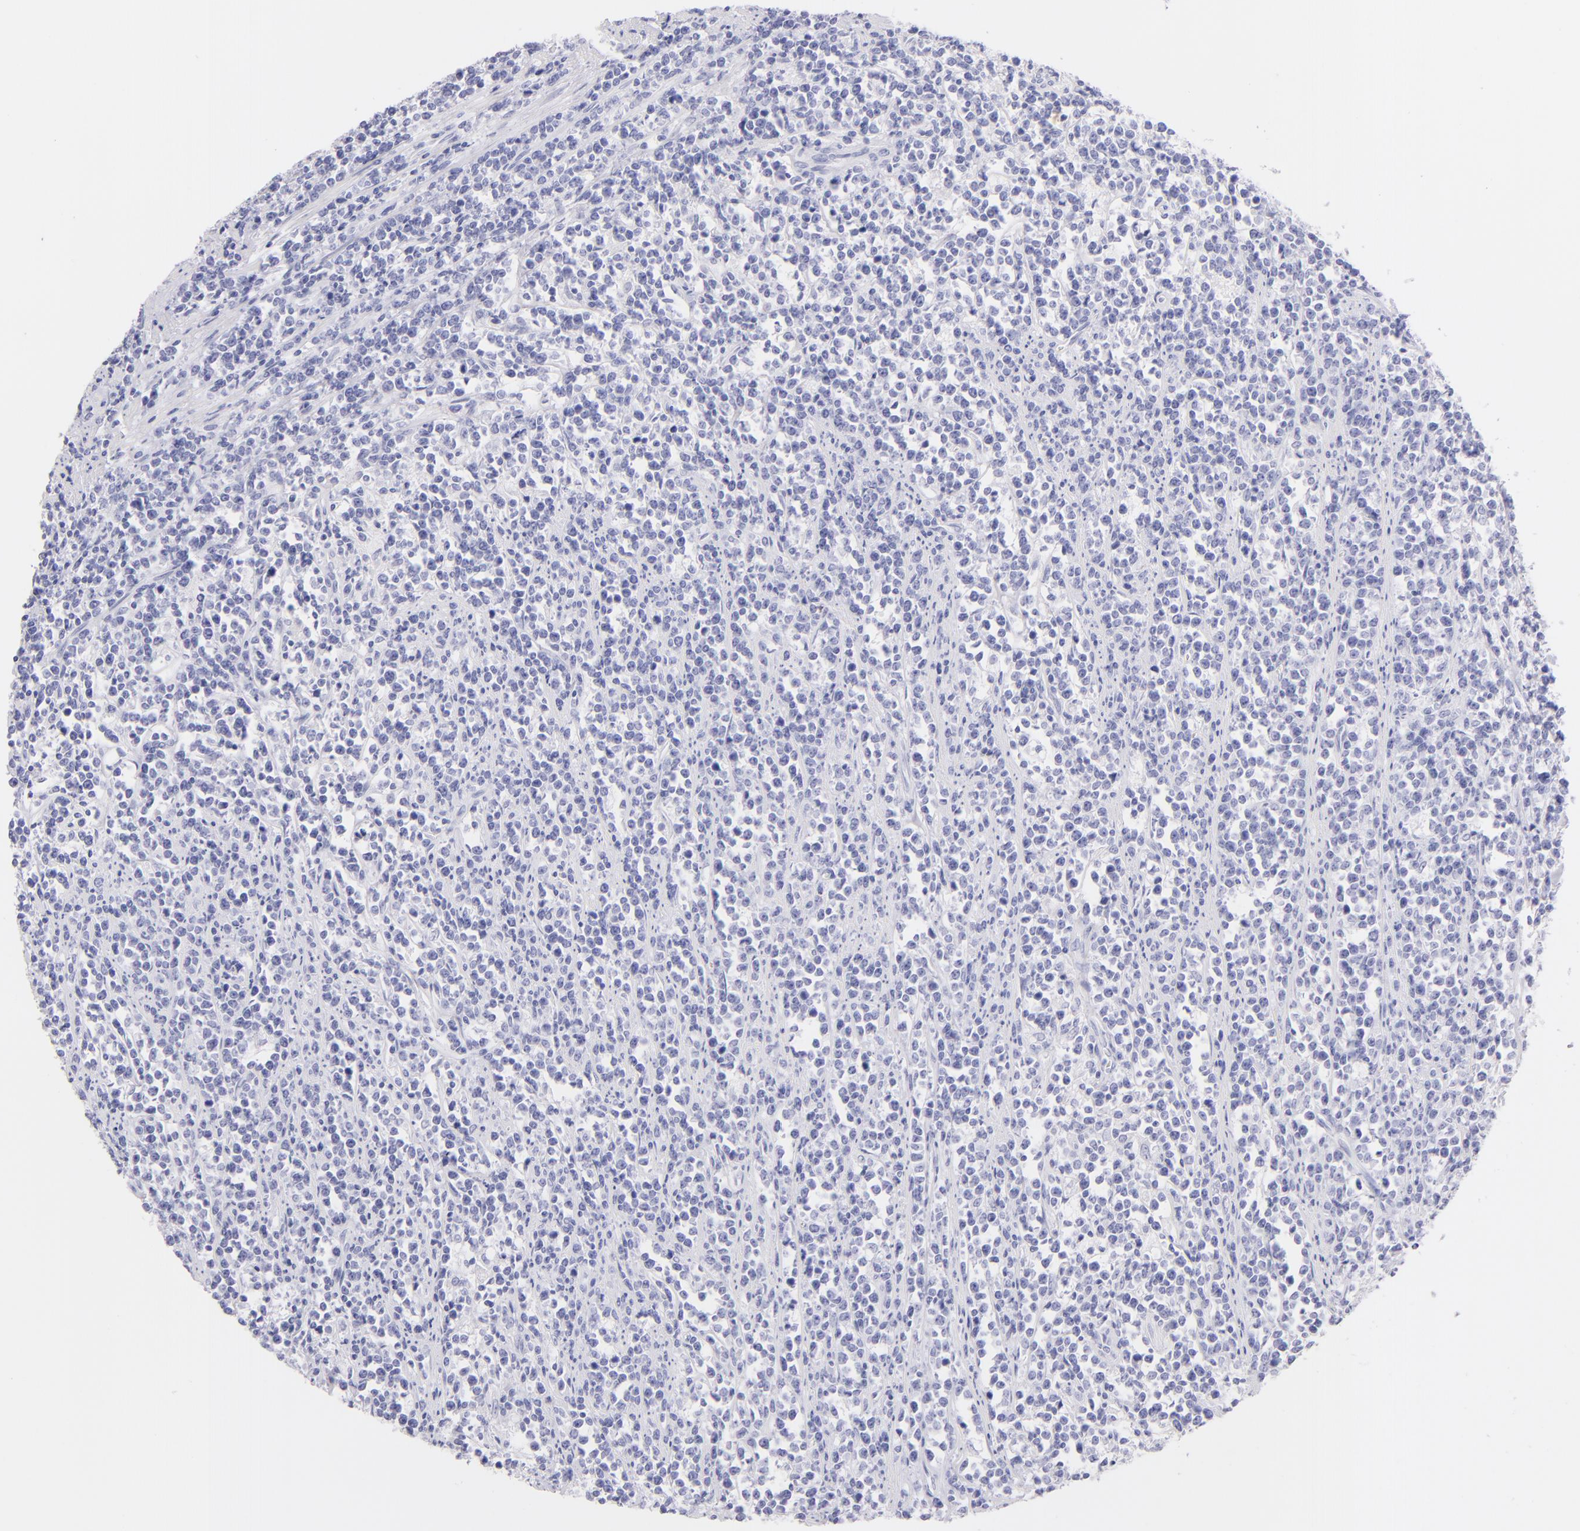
{"staining": {"intensity": "negative", "quantity": "none", "location": "none"}, "tissue": "lymphoma", "cell_type": "Tumor cells", "image_type": "cancer", "snomed": [{"axis": "morphology", "description": "Malignant lymphoma, non-Hodgkin's type, High grade"}, {"axis": "topography", "description": "Small intestine"}, {"axis": "topography", "description": "Colon"}], "caption": "This image is of lymphoma stained with immunohistochemistry (IHC) to label a protein in brown with the nuclei are counter-stained blue. There is no expression in tumor cells.", "gene": "SDC1", "patient": {"sex": "male", "age": 8}}